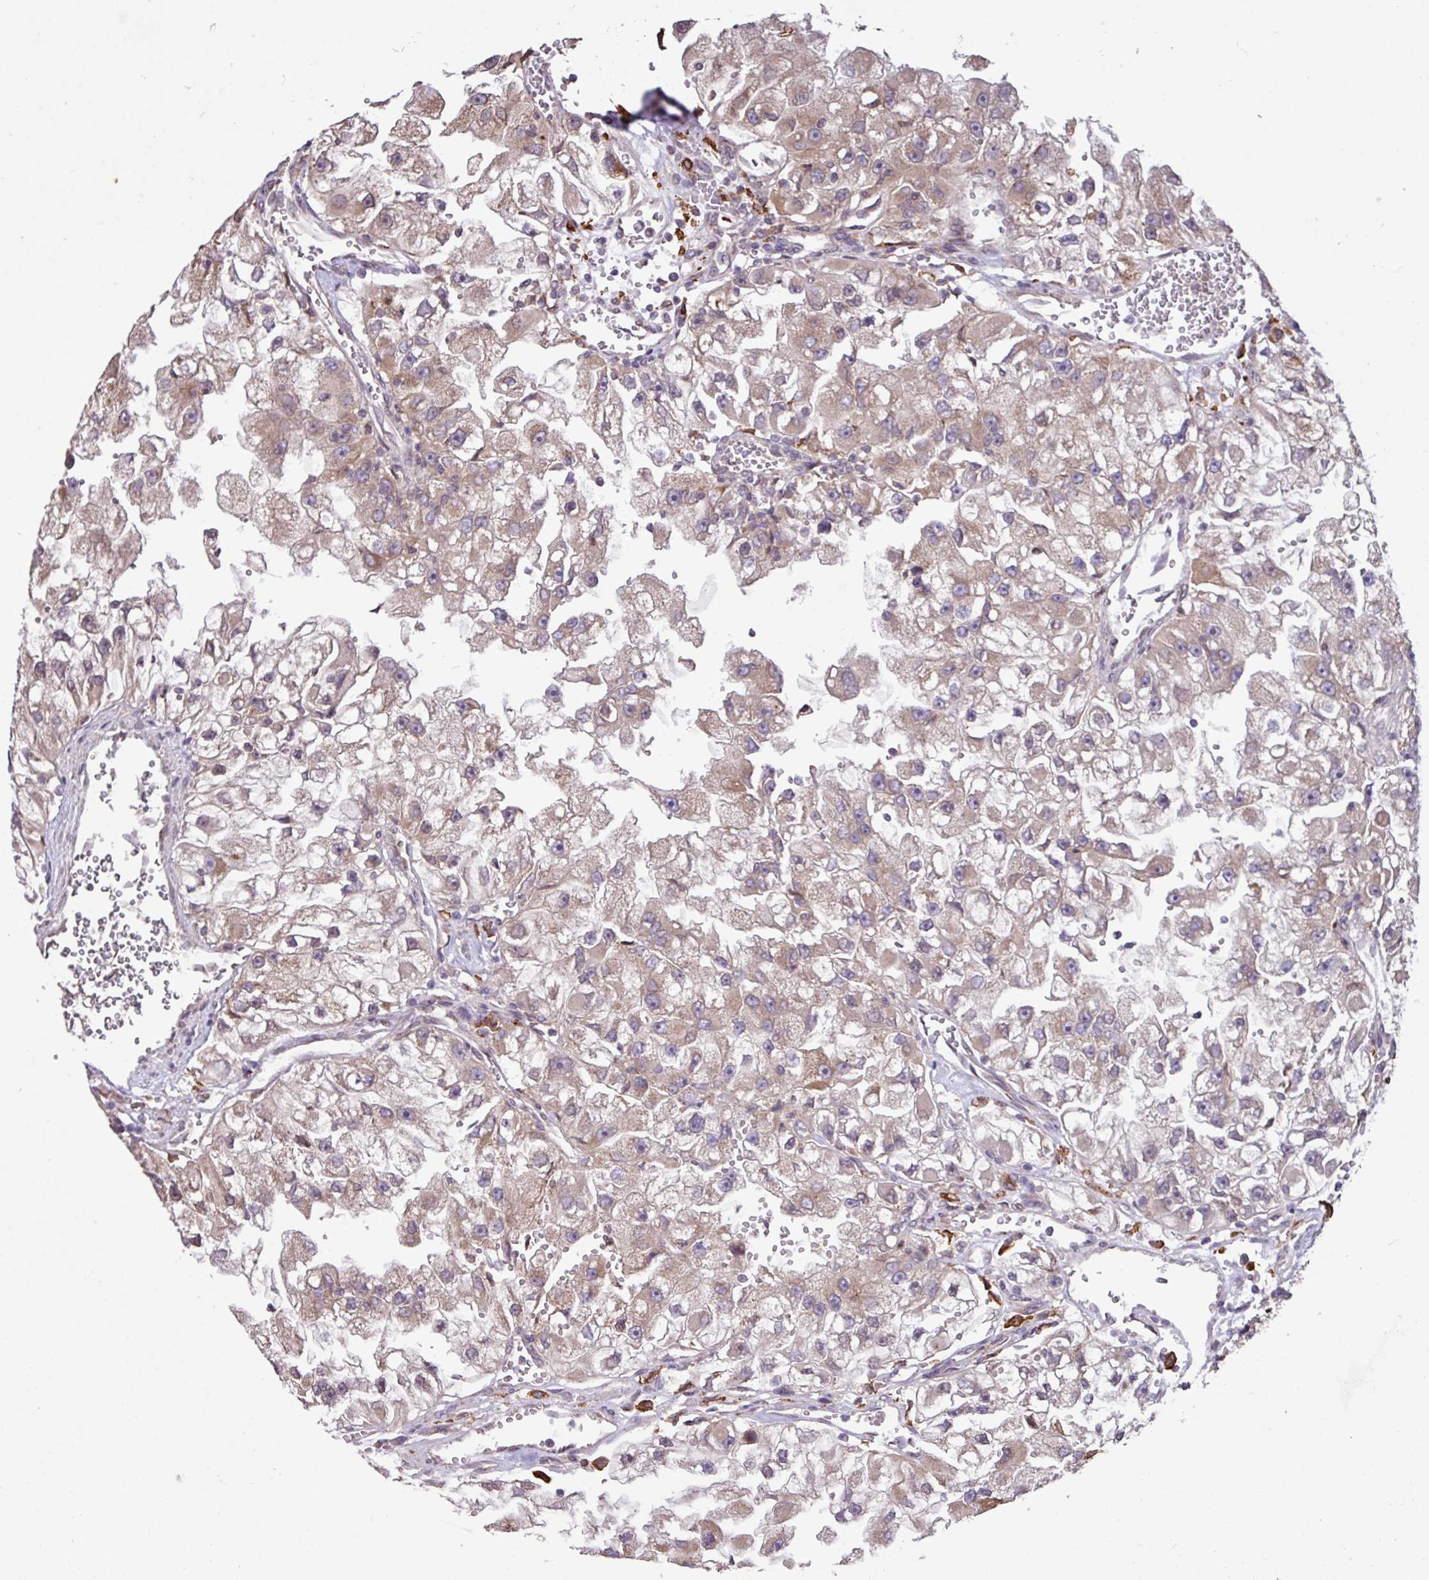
{"staining": {"intensity": "weak", "quantity": "25%-75%", "location": "cytoplasmic/membranous"}, "tissue": "renal cancer", "cell_type": "Tumor cells", "image_type": "cancer", "snomed": [{"axis": "morphology", "description": "Adenocarcinoma, NOS"}, {"axis": "topography", "description": "Kidney"}], "caption": "Protein analysis of renal cancer (adenocarcinoma) tissue displays weak cytoplasmic/membranous staining in approximately 25%-75% of tumor cells. The protein of interest is shown in brown color, while the nuclei are stained blue.", "gene": "ARHGEF25", "patient": {"sex": "male", "age": 63}}